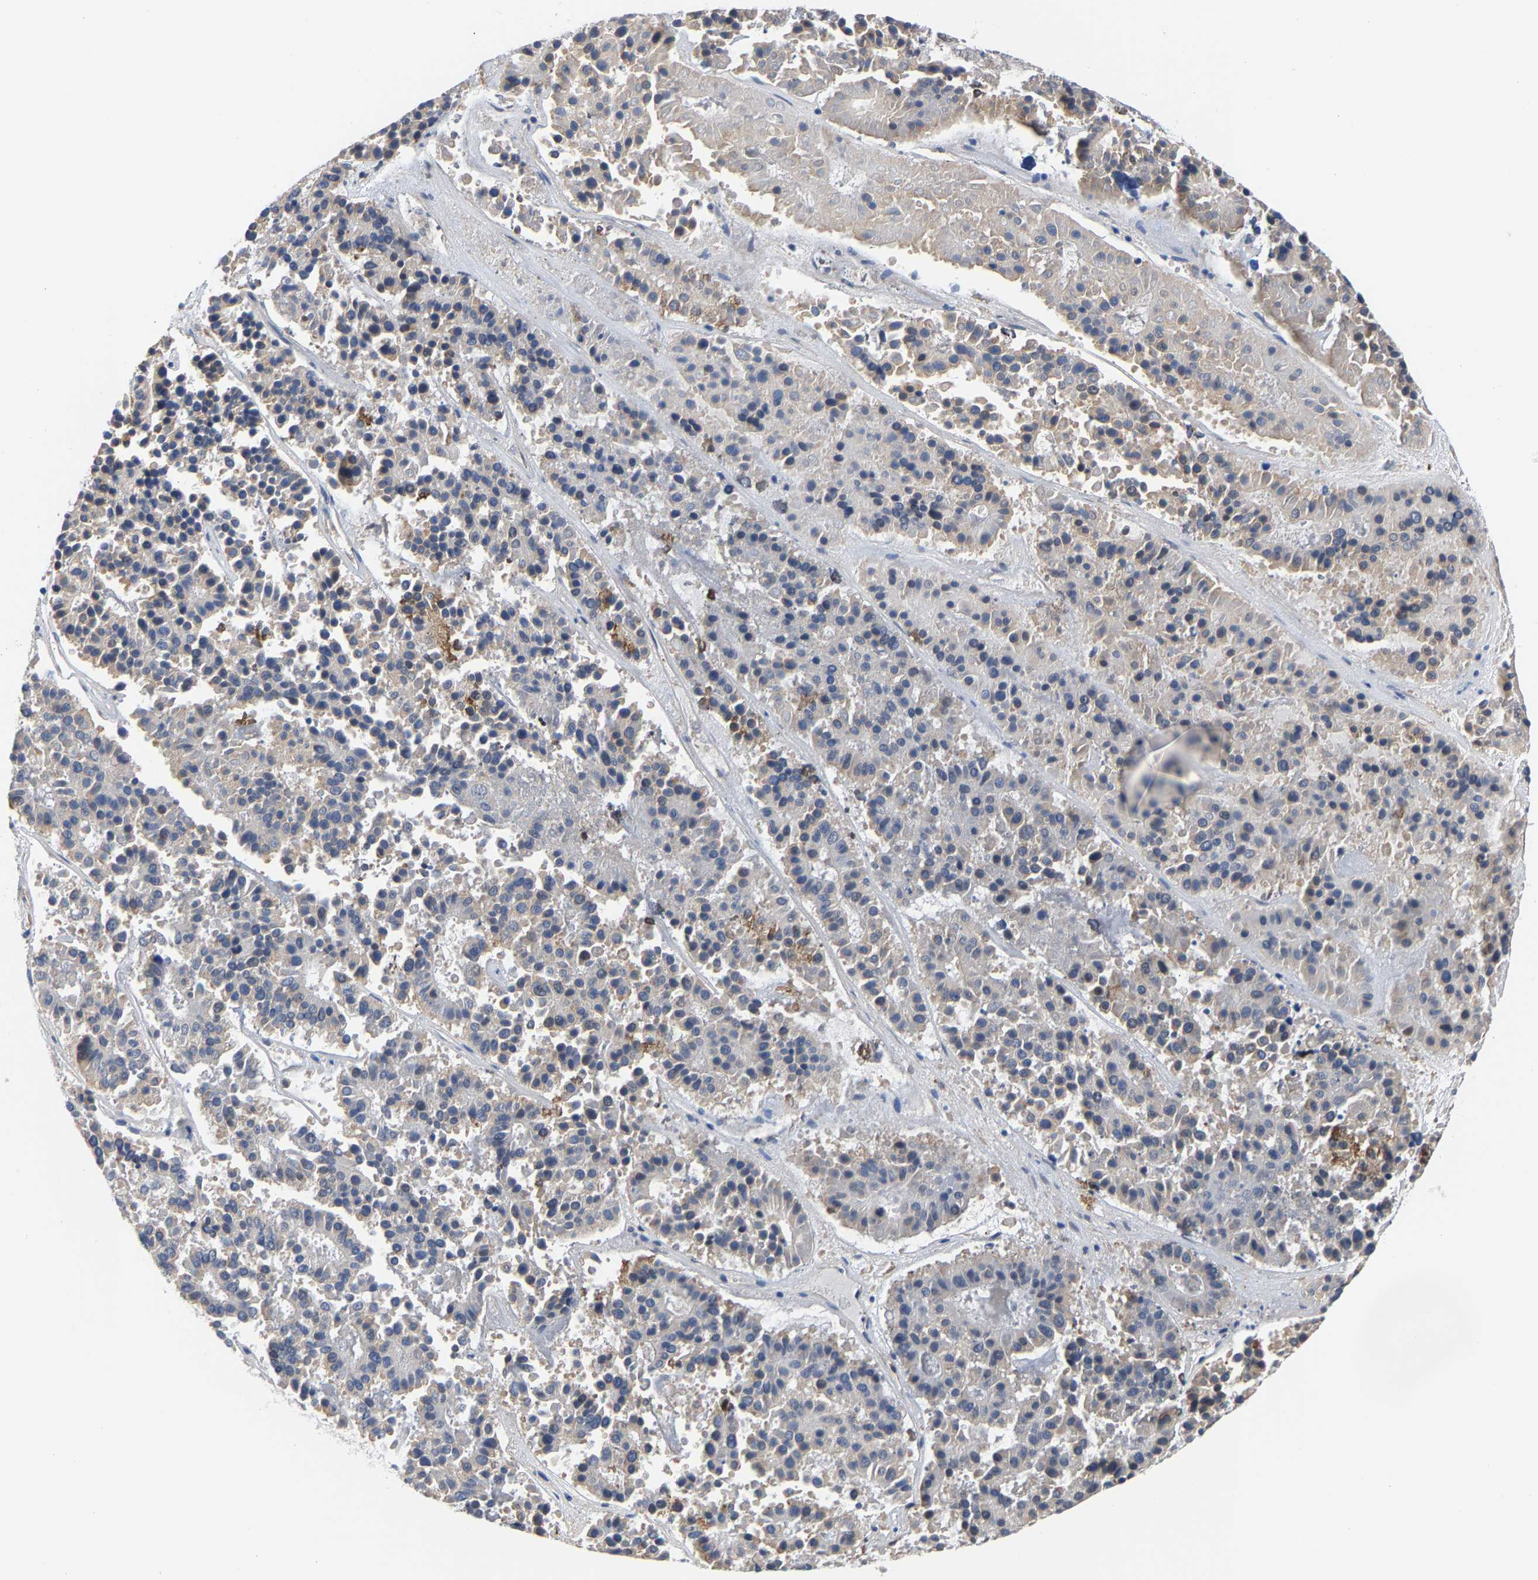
{"staining": {"intensity": "negative", "quantity": "none", "location": "none"}, "tissue": "pancreatic cancer", "cell_type": "Tumor cells", "image_type": "cancer", "snomed": [{"axis": "morphology", "description": "Adenocarcinoma, NOS"}, {"axis": "topography", "description": "Pancreas"}], "caption": "Pancreatic cancer (adenocarcinoma) stained for a protein using IHC exhibits no expression tumor cells.", "gene": "ARAP1", "patient": {"sex": "male", "age": 50}}